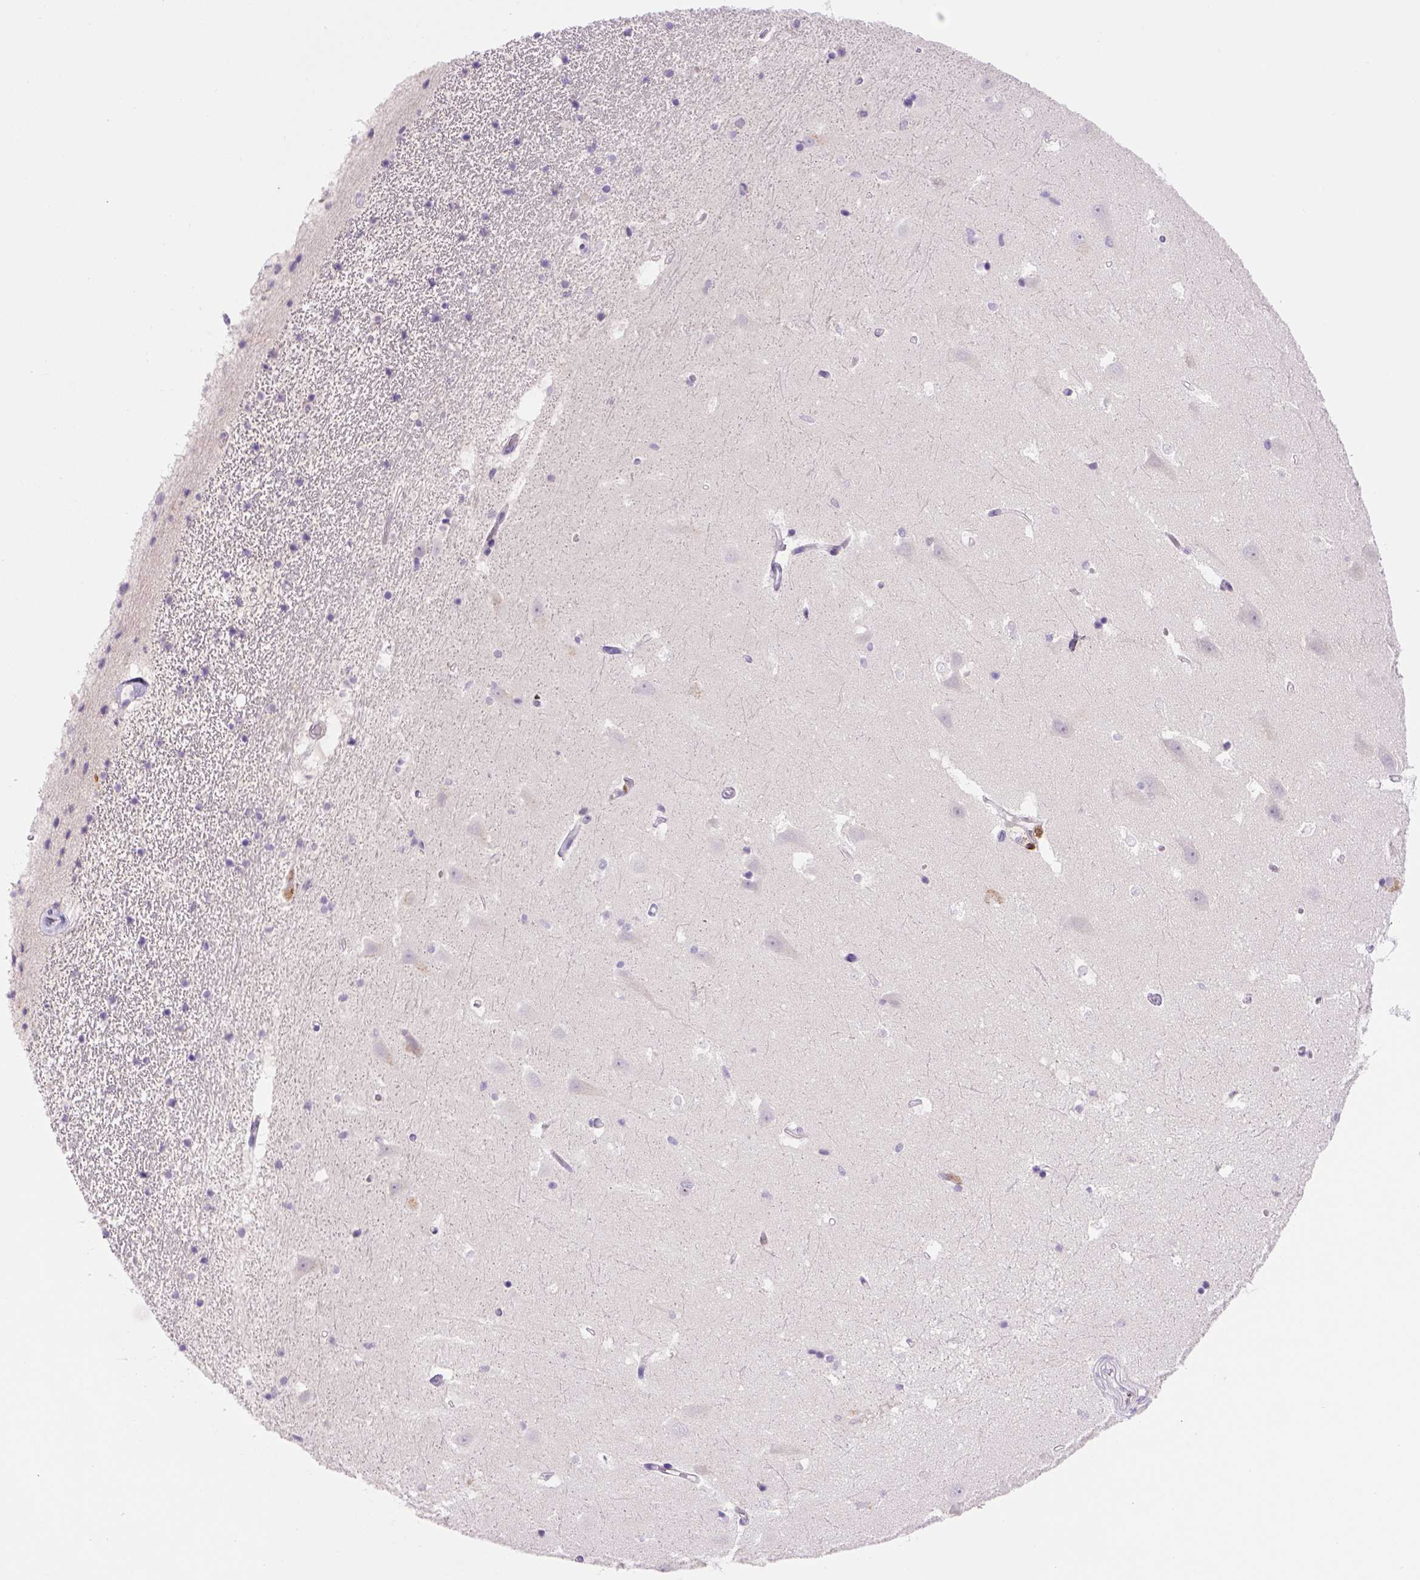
{"staining": {"intensity": "negative", "quantity": "none", "location": "none"}, "tissue": "hippocampus", "cell_type": "Glial cells", "image_type": "normal", "snomed": [{"axis": "morphology", "description": "Normal tissue, NOS"}, {"axis": "topography", "description": "Hippocampus"}], "caption": "Human hippocampus stained for a protein using immunohistochemistry (IHC) reveals no staining in glial cells.", "gene": "CD3E", "patient": {"sex": "male", "age": 44}}